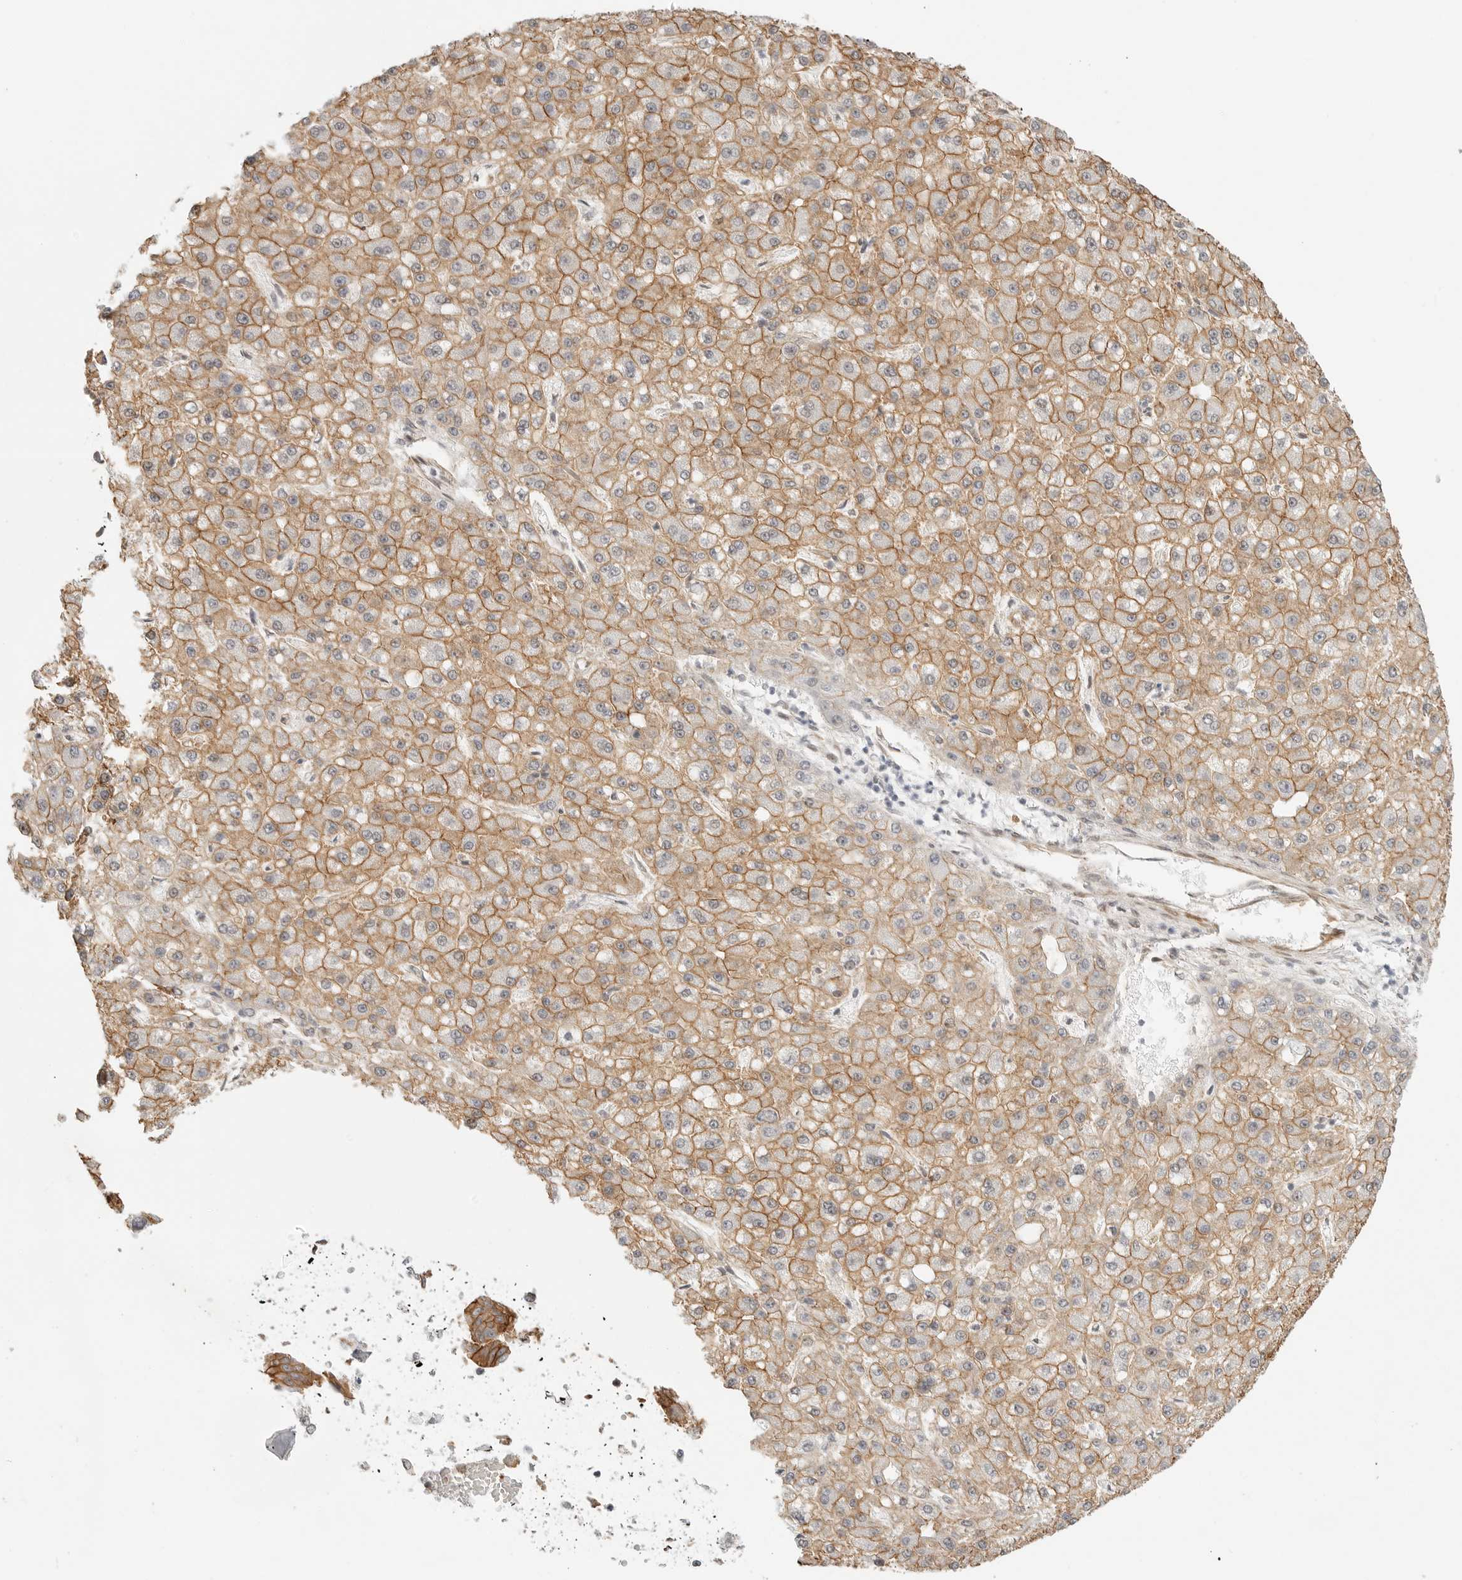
{"staining": {"intensity": "moderate", "quantity": ">75%", "location": "cytoplasmic/membranous"}, "tissue": "liver cancer", "cell_type": "Tumor cells", "image_type": "cancer", "snomed": [{"axis": "morphology", "description": "Carcinoma, Hepatocellular, NOS"}, {"axis": "topography", "description": "Liver"}], "caption": "Human hepatocellular carcinoma (liver) stained with a protein marker demonstrates moderate staining in tumor cells.", "gene": "ATOH7", "patient": {"sex": "male", "age": 67}}